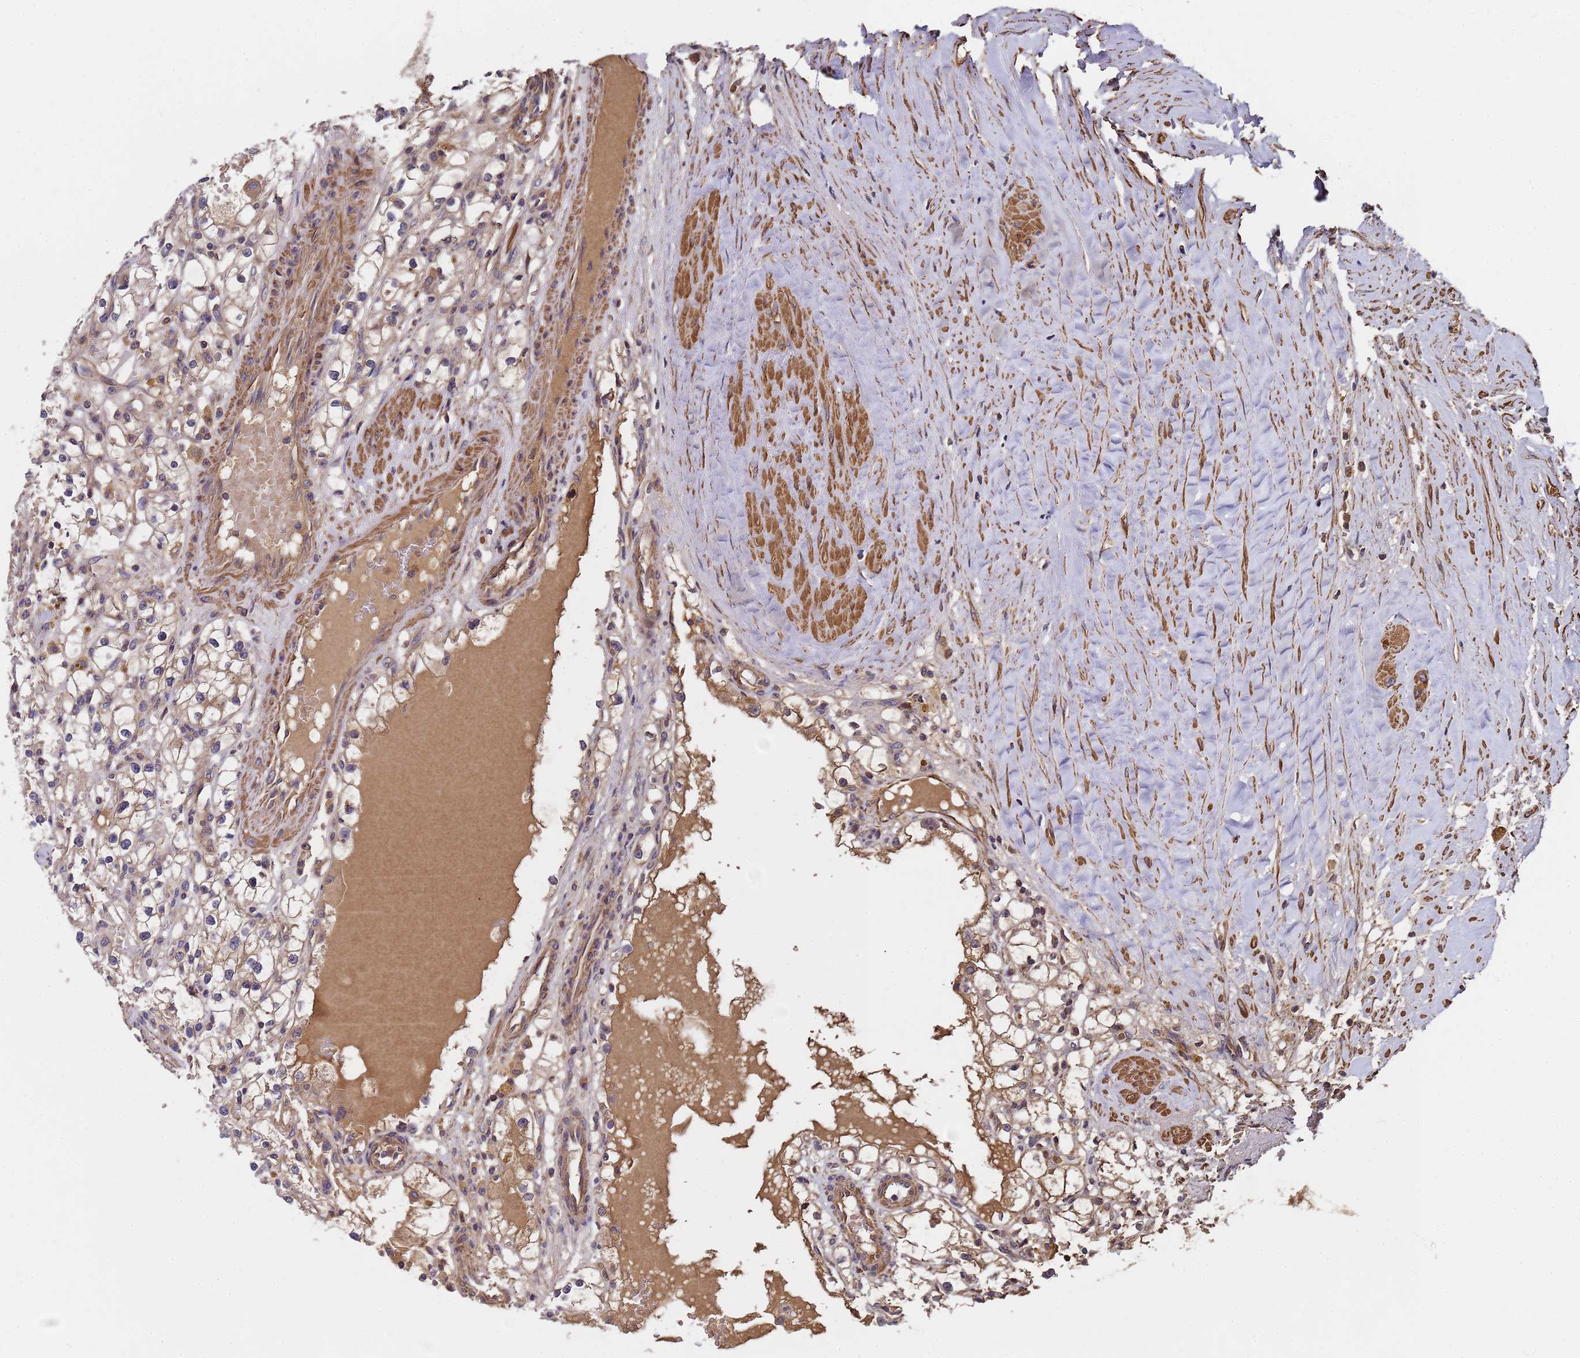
{"staining": {"intensity": "weak", "quantity": "25%-75%", "location": "cytoplasmic/membranous"}, "tissue": "renal cancer", "cell_type": "Tumor cells", "image_type": "cancer", "snomed": [{"axis": "morphology", "description": "Adenocarcinoma, NOS"}, {"axis": "topography", "description": "Kidney"}], "caption": "Protein analysis of adenocarcinoma (renal) tissue displays weak cytoplasmic/membranous staining in about 25%-75% of tumor cells.", "gene": "GSTCD", "patient": {"sex": "male", "age": 56}}